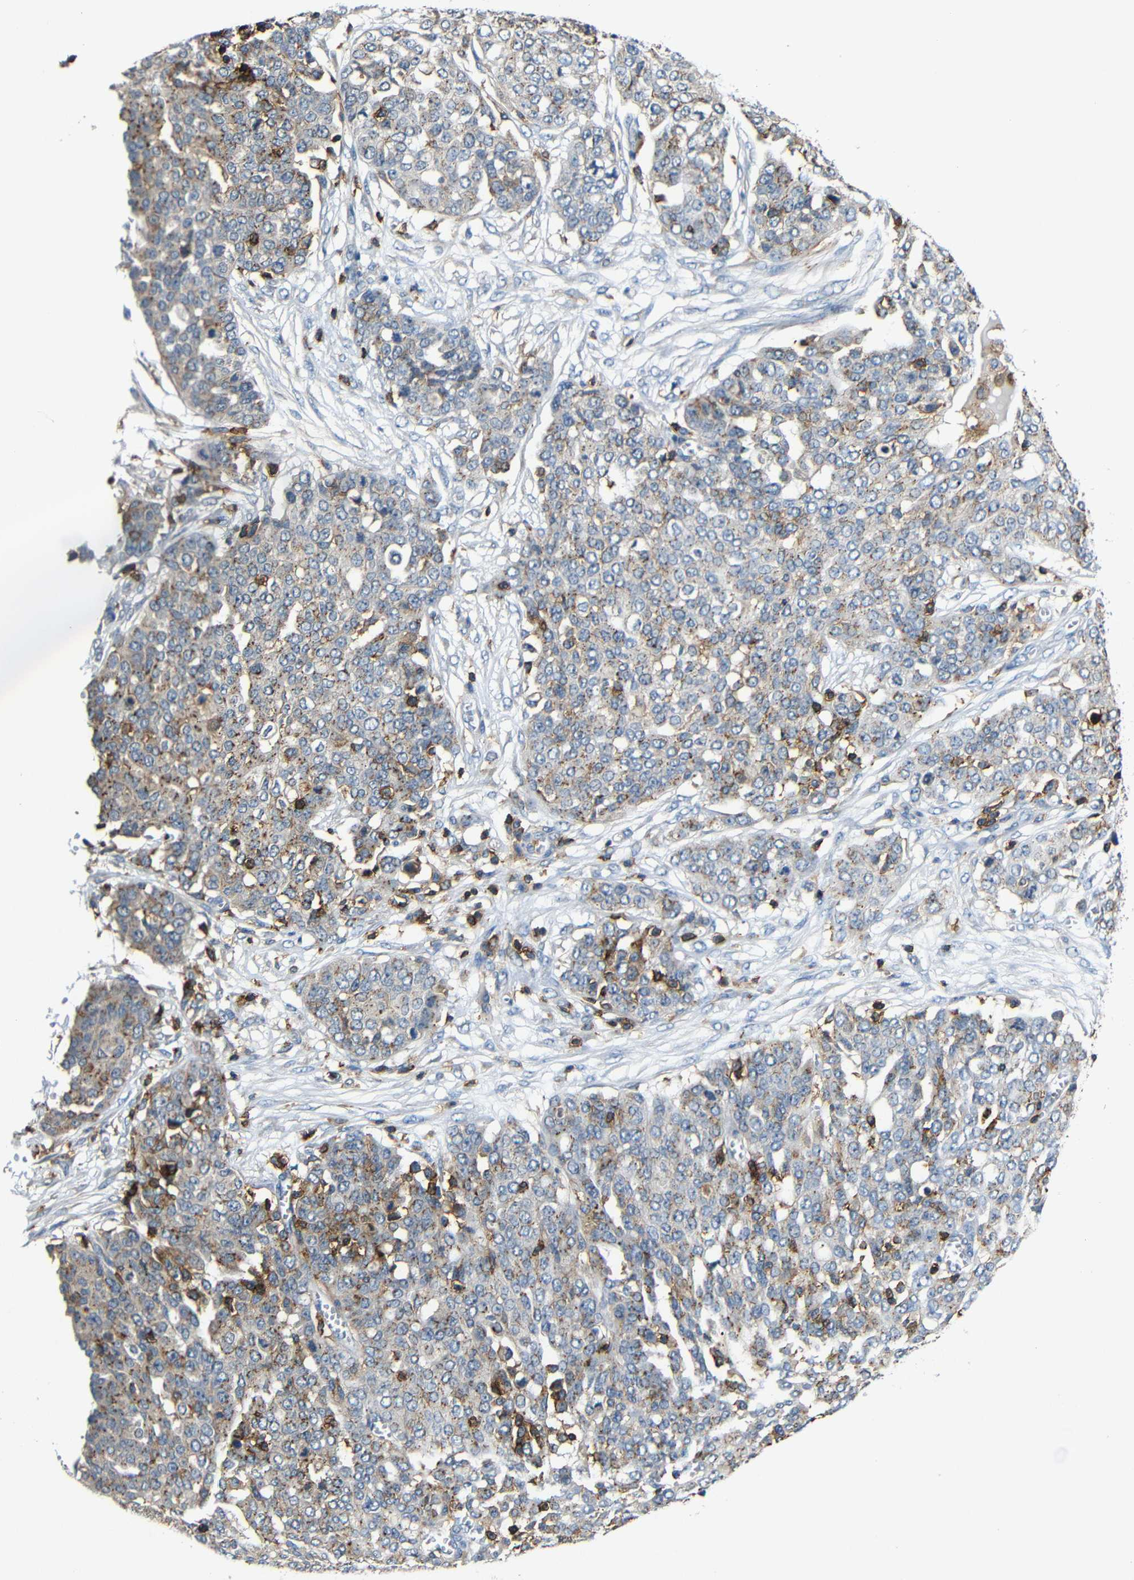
{"staining": {"intensity": "moderate", "quantity": "25%-75%", "location": "cytoplasmic/membranous"}, "tissue": "ovarian cancer", "cell_type": "Tumor cells", "image_type": "cancer", "snomed": [{"axis": "morphology", "description": "Cystadenocarcinoma, serous, NOS"}, {"axis": "topography", "description": "Soft tissue"}, {"axis": "topography", "description": "Ovary"}], "caption": "Approximately 25%-75% of tumor cells in human ovarian cancer (serous cystadenocarcinoma) demonstrate moderate cytoplasmic/membranous protein staining as visualized by brown immunohistochemical staining.", "gene": "P2RY12", "patient": {"sex": "female", "age": 57}}